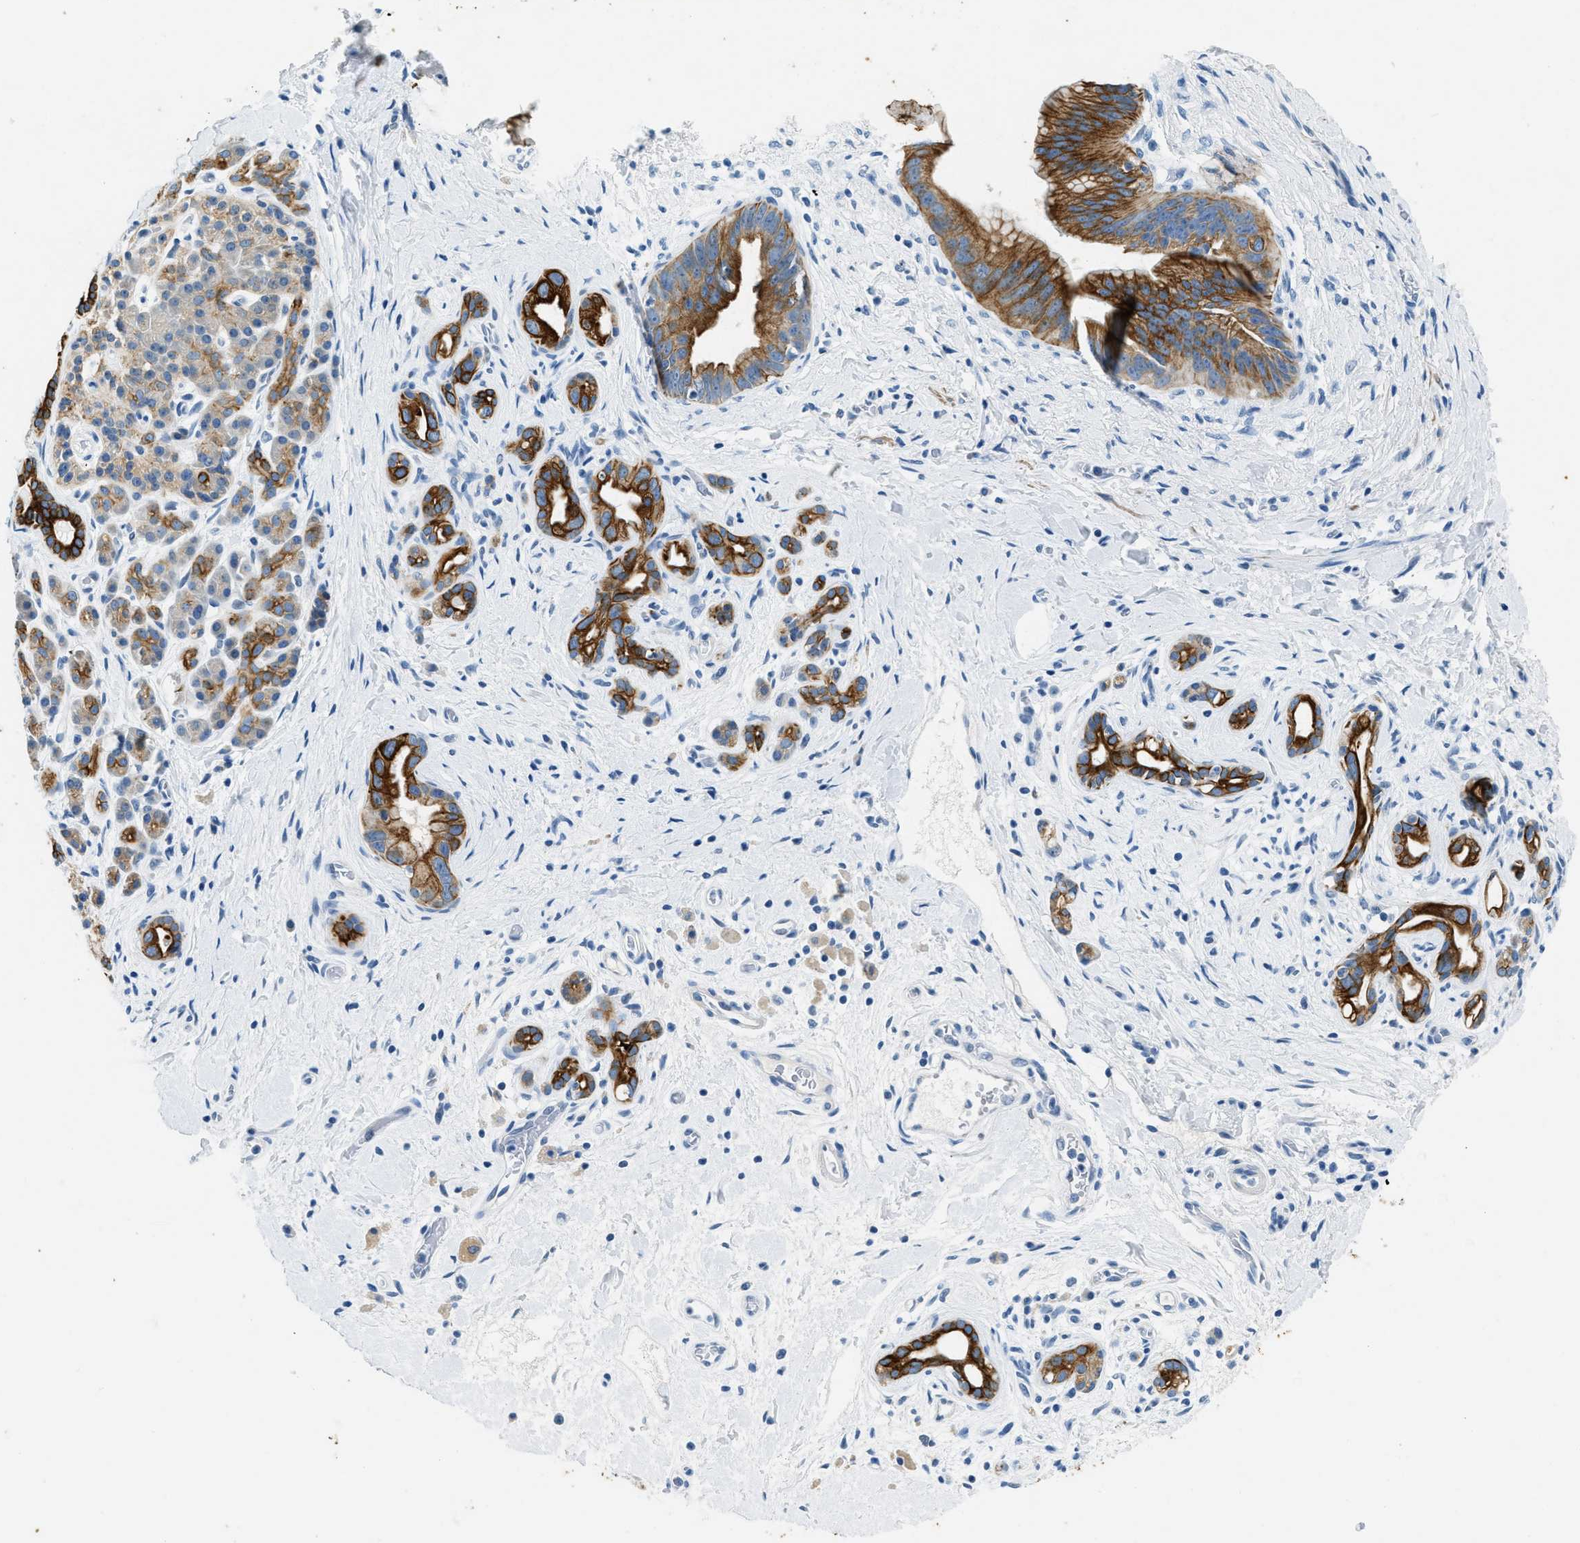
{"staining": {"intensity": "strong", "quantity": ">75%", "location": "cytoplasmic/membranous"}, "tissue": "pancreatic cancer", "cell_type": "Tumor cells", "image_type": "cancer", "snomed": [{"axis": "morphology", "description": "Adenocarcinoma, NOS"}, {"axis": "topography", "description": "Pancreas"}], "caption": "A brown stain labels strong cytoplasmic/membranous positivity of a protein in human adenocarcinoma (pancreatic) tumor cells. Using DAB (brown) and hematoxylin (blue) stains, captured at high magnification using brightfield microscopy.", "gene": "CFAP20", "patient": {"sex": "male", "age": 55}}